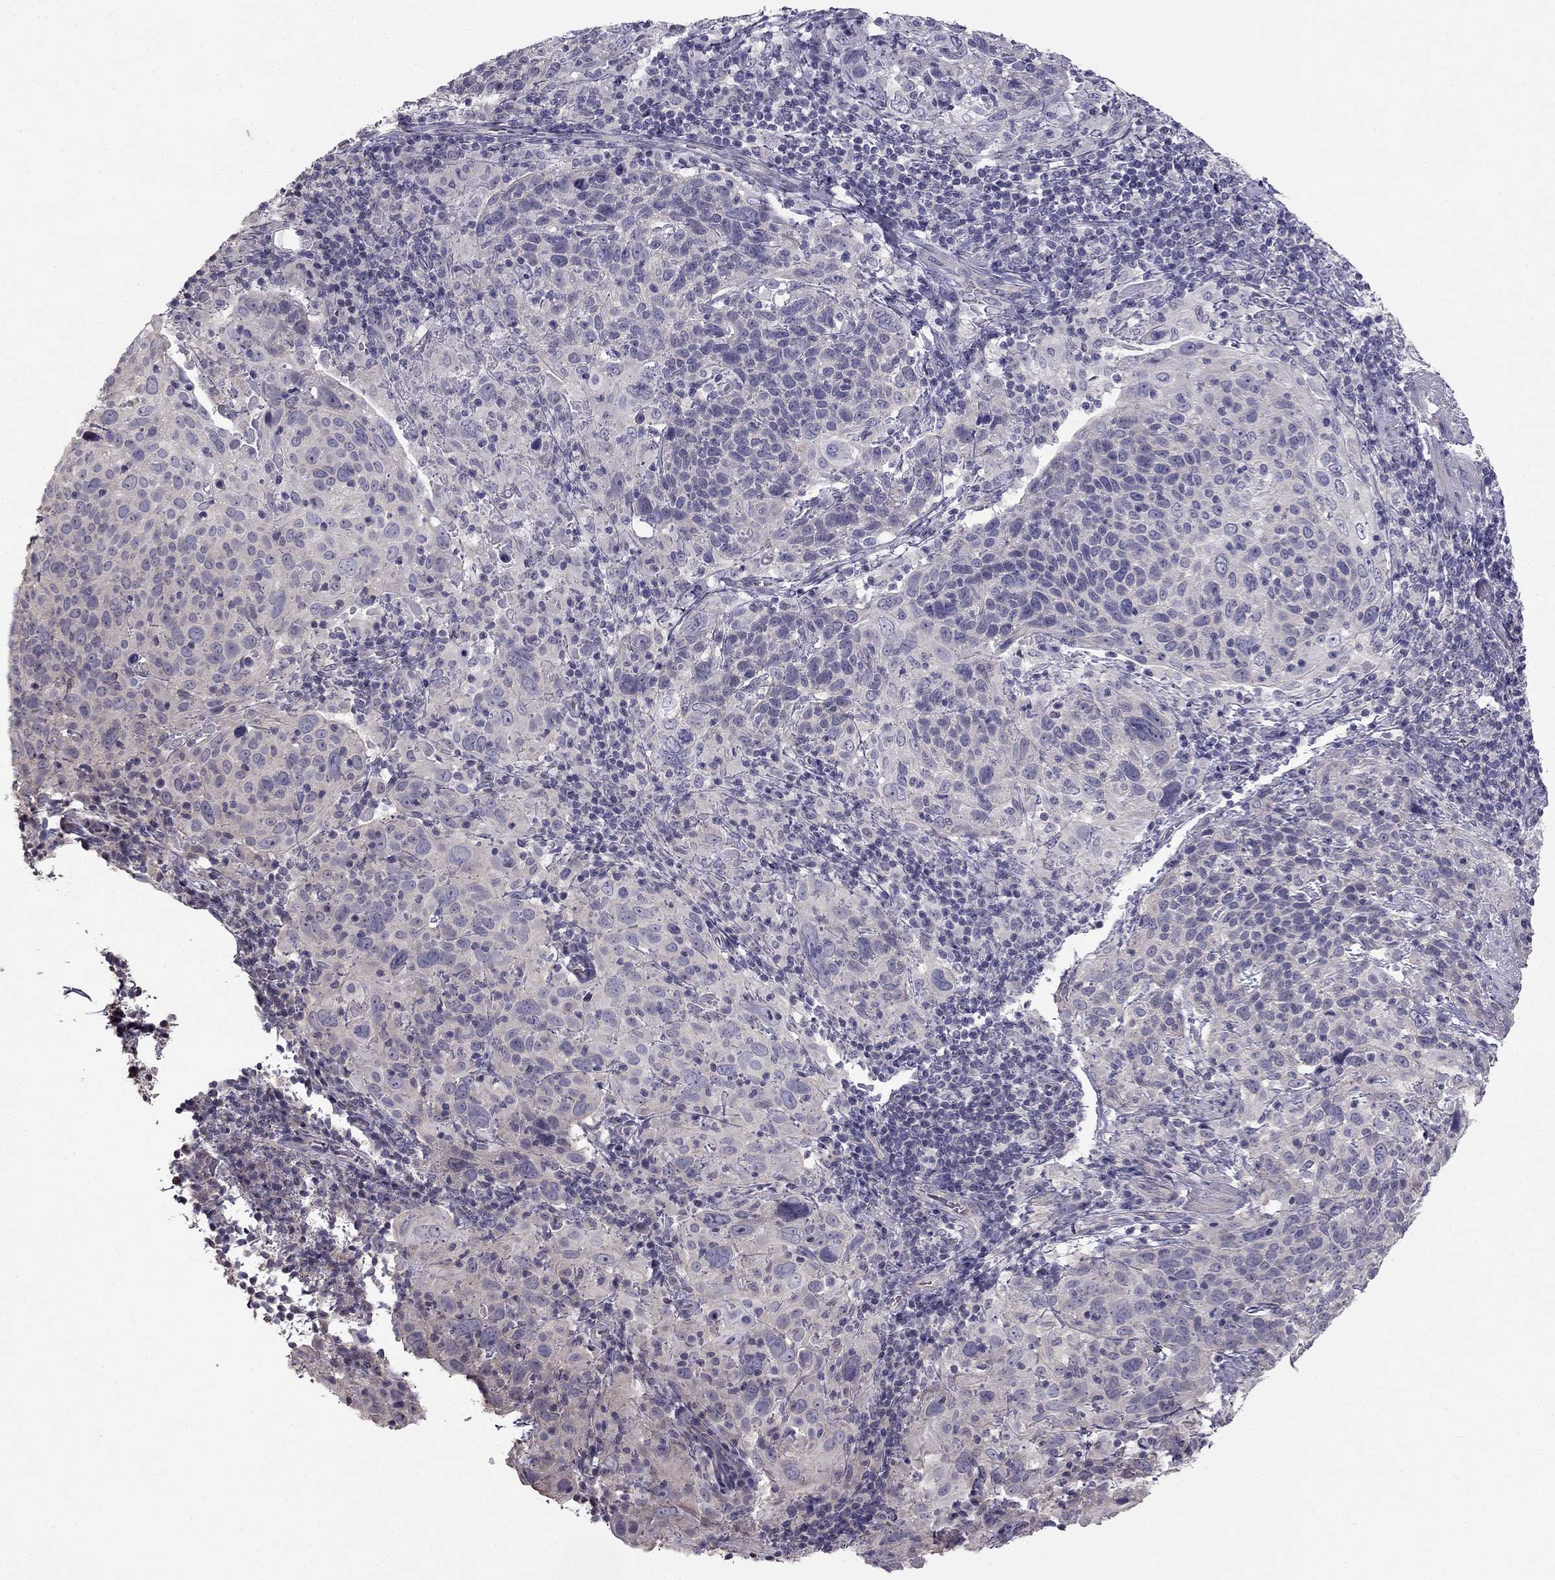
{"staining": {"intensity": "negative", "quantity": "none", "location": "none"}, "tissue": "cervical cancer", "cell_type": "Tumor cells", "image_type": "cancer", "snomed": [{"axis": "morphology", "description": "Squamous cell carcinoma, NOS"}, {"axis": "topography", "description": "Cervix"}], "caption": "A high-resolution histopathology image shows IHC staining of cervical cancer (squamous cell carcinoma), which reveals no significant positivity in tumor cells. Brightfield microscopy of immunohistochemistry stained with DAB (3,3'-diaminobenzidine) (brown) and hematoxylin (blue), captured at high magnification.", "gene": "HSFX1", "patient": {"sex": "female", "age": 61}}